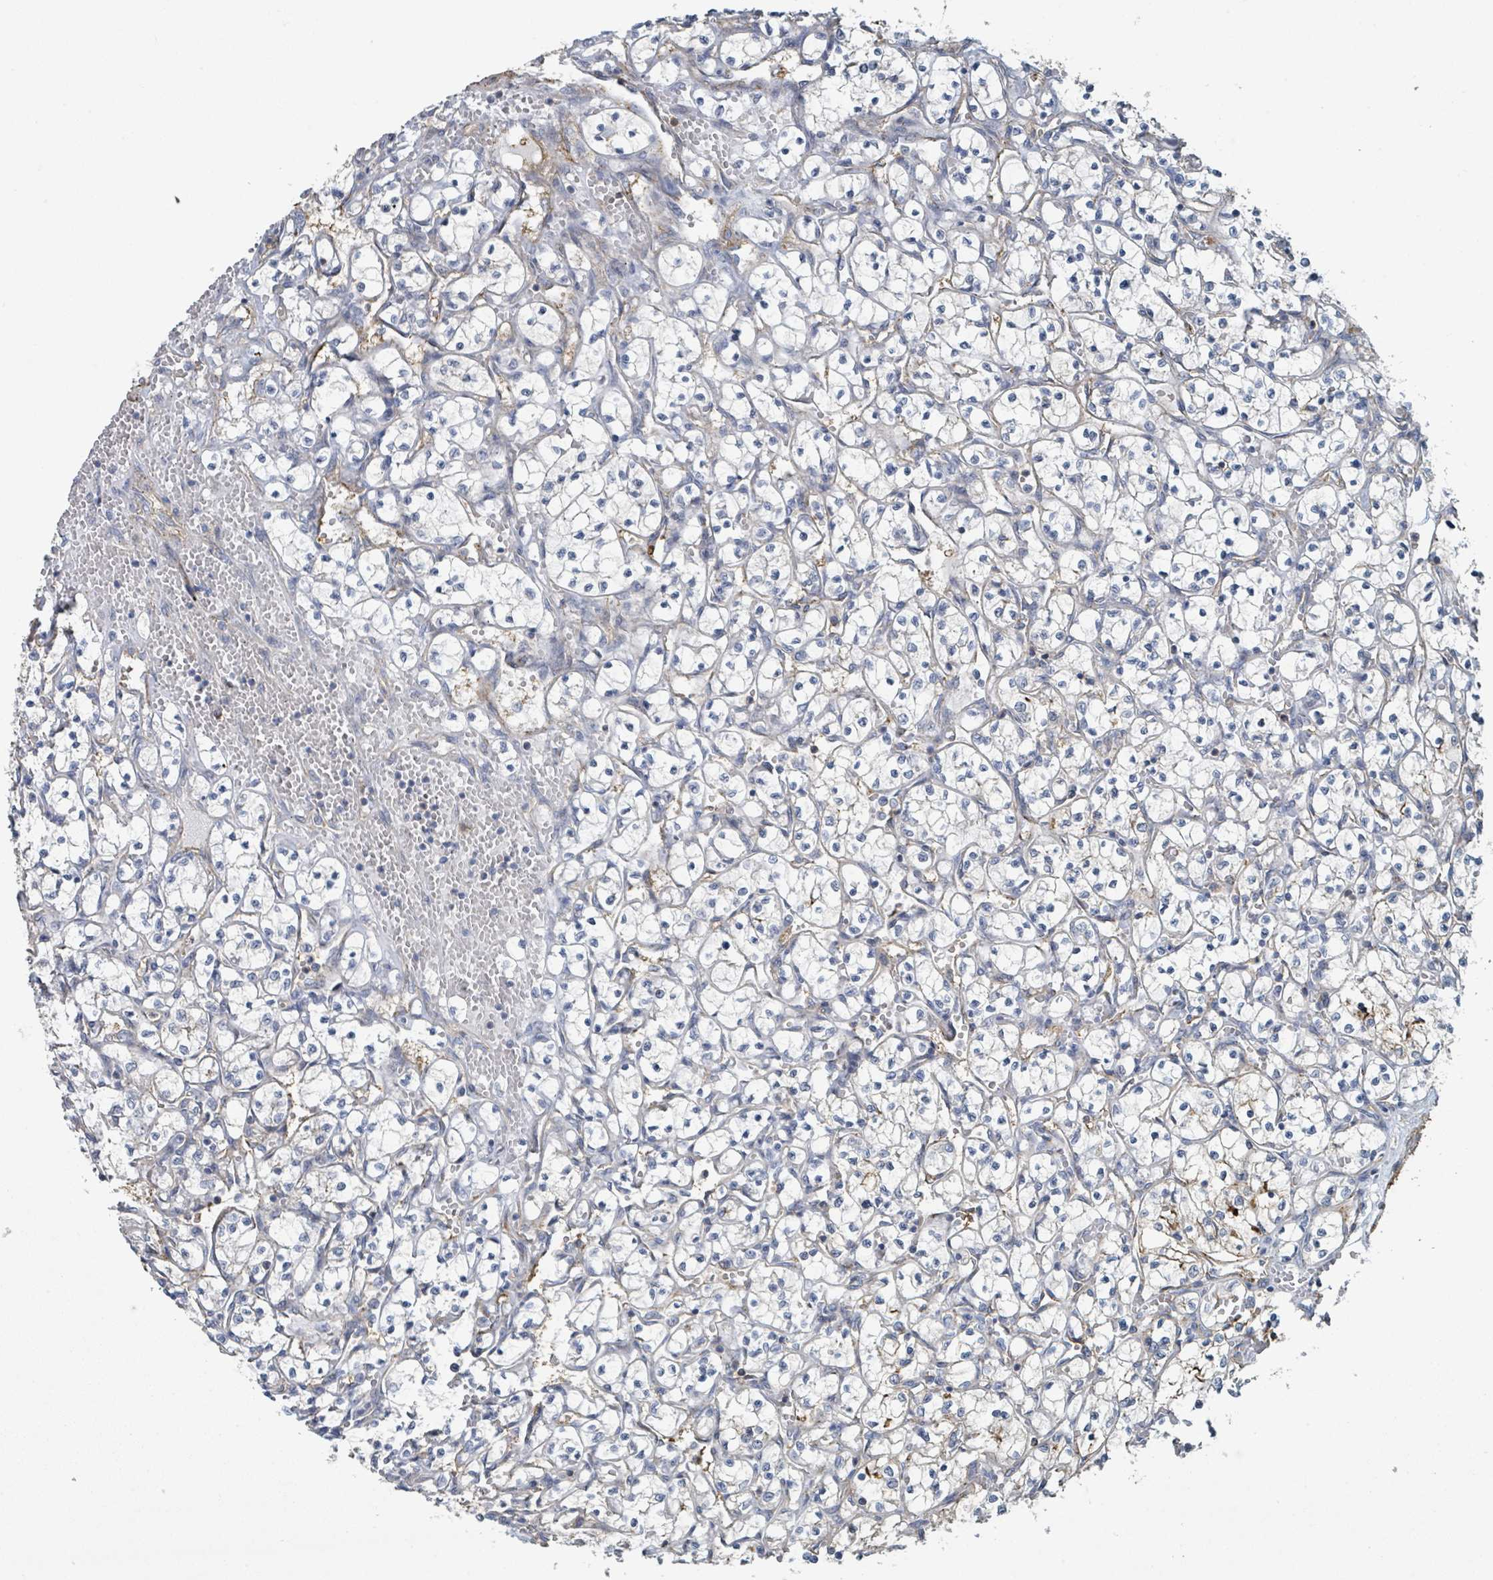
{"staining": {"intensity": "negative", "quantity": "none", "location": "none"}, "tissue": "renal cancer", "cell_type": "Tumor cells", "image_type": "cancer", "snomed": [{"axis": "morphology", "description": "Adenocarcinoma, NOS"}, {"axis": "topography", "description": "Kidney"}], "caption": "The IHC photomicrograph has no significant staining in tumor cells of renal adenocarcinoma tissue. Brightfield microscopy of immunohistochemistry (IHC) stained with DAB (brown) and hematoxylin (blue), captured at high magnification.", "gene": "LRRC42", "patient": {"sex": "female", "age": 69}}